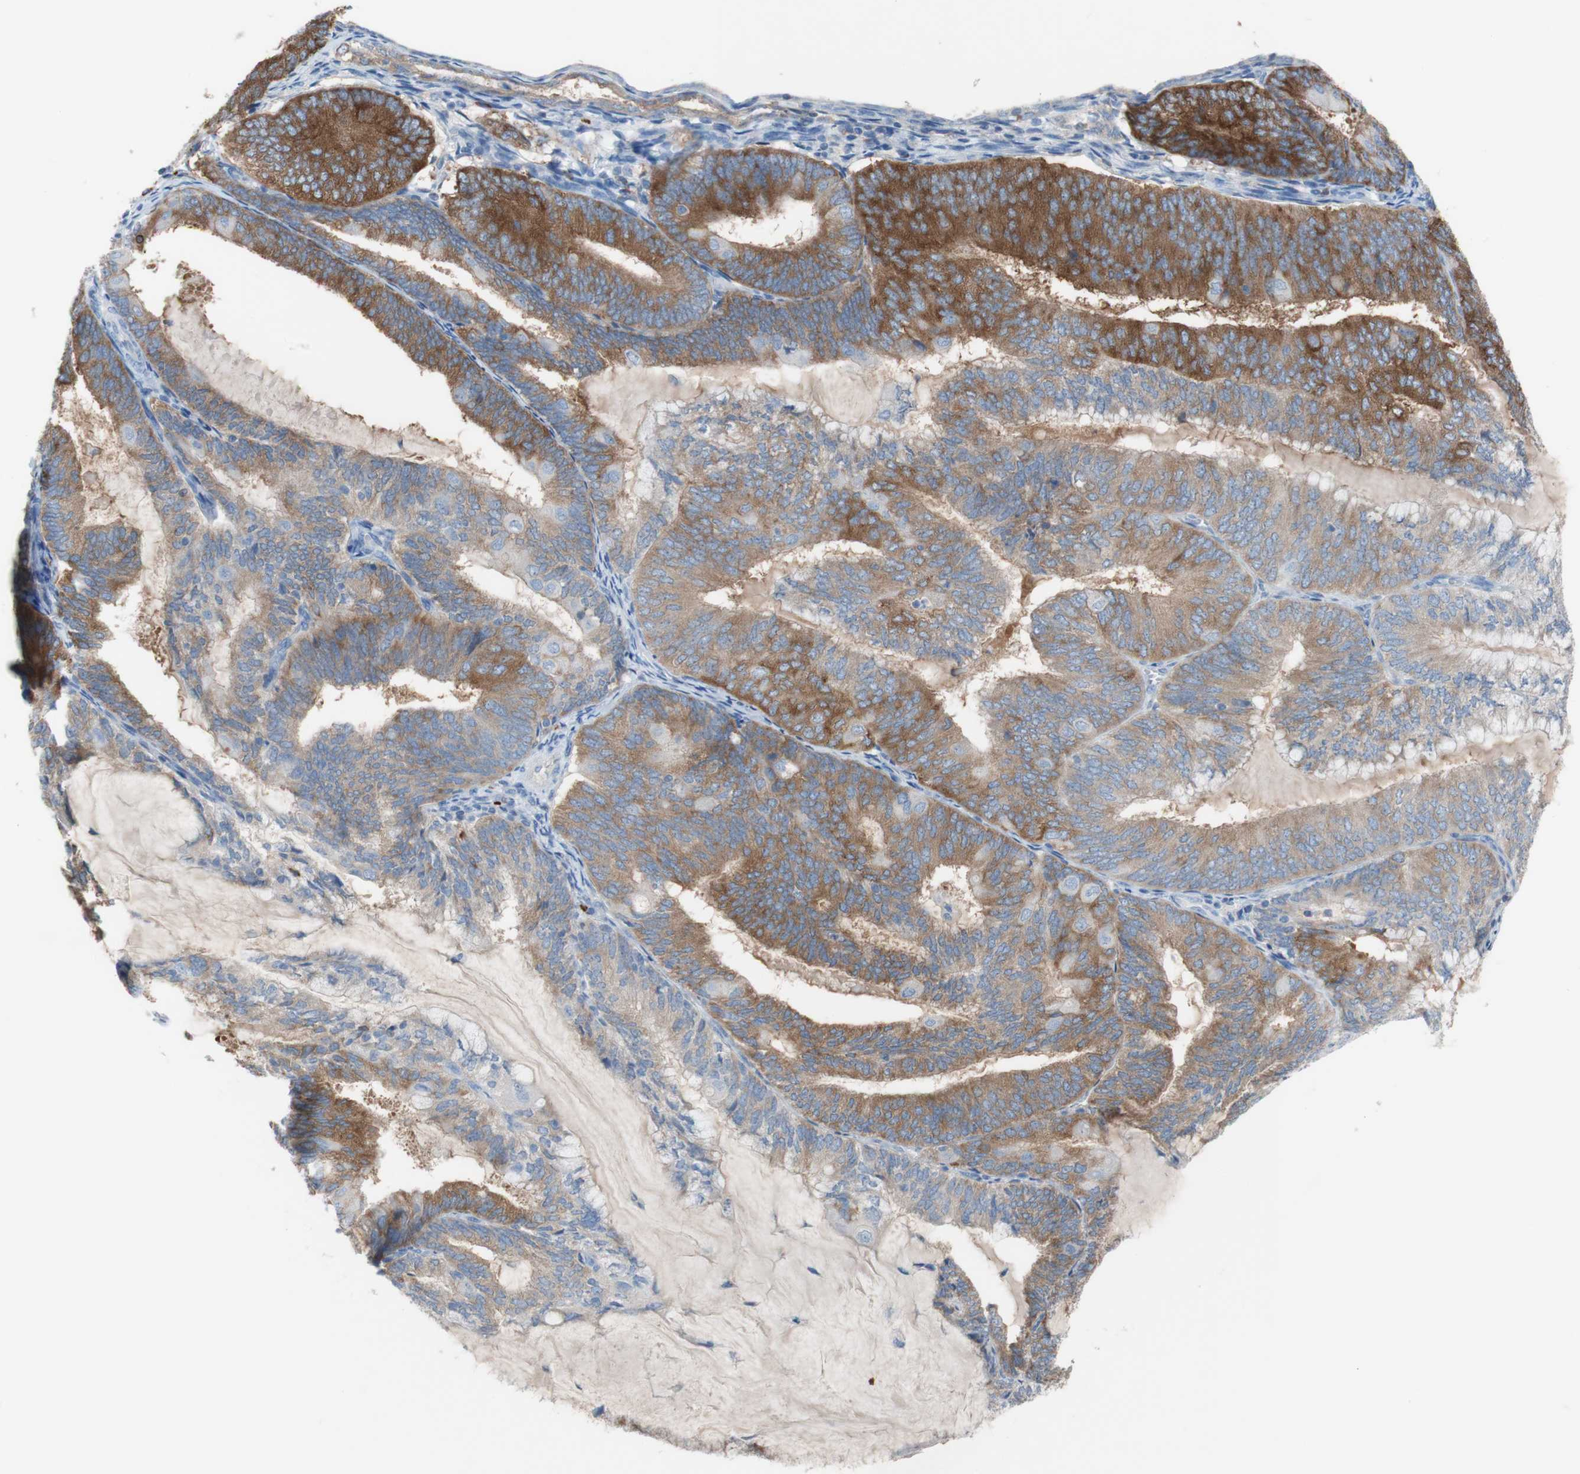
{"staining": {"intensity": "moderate", "quantity": ">75%", "location": "cytoplasmic/membranous"}, "tissue": "endometrial cancer", "cell_type": "Tumor cells", "image_type": "cancer", "snomed": [{"axis": "morphology", "description": "Adenocarcinoma, NOS"}, {"axis": "topography", "description": "Endometrium"}], "caption": "Immunohistochemistry (IHC) photomicrograph of neoplastic tissue: endometrial cancer (adenocarcinoma) stained using immunohistochemistry demonstrates medium levels of moderate protein expression localized specifically in the cytoplasmic/membranous of tumor cells, appearing as a cytoplasmic/membranous brown color.", "gene": "PACSIN1", "patient": {"sex": "female", "age": 81}}